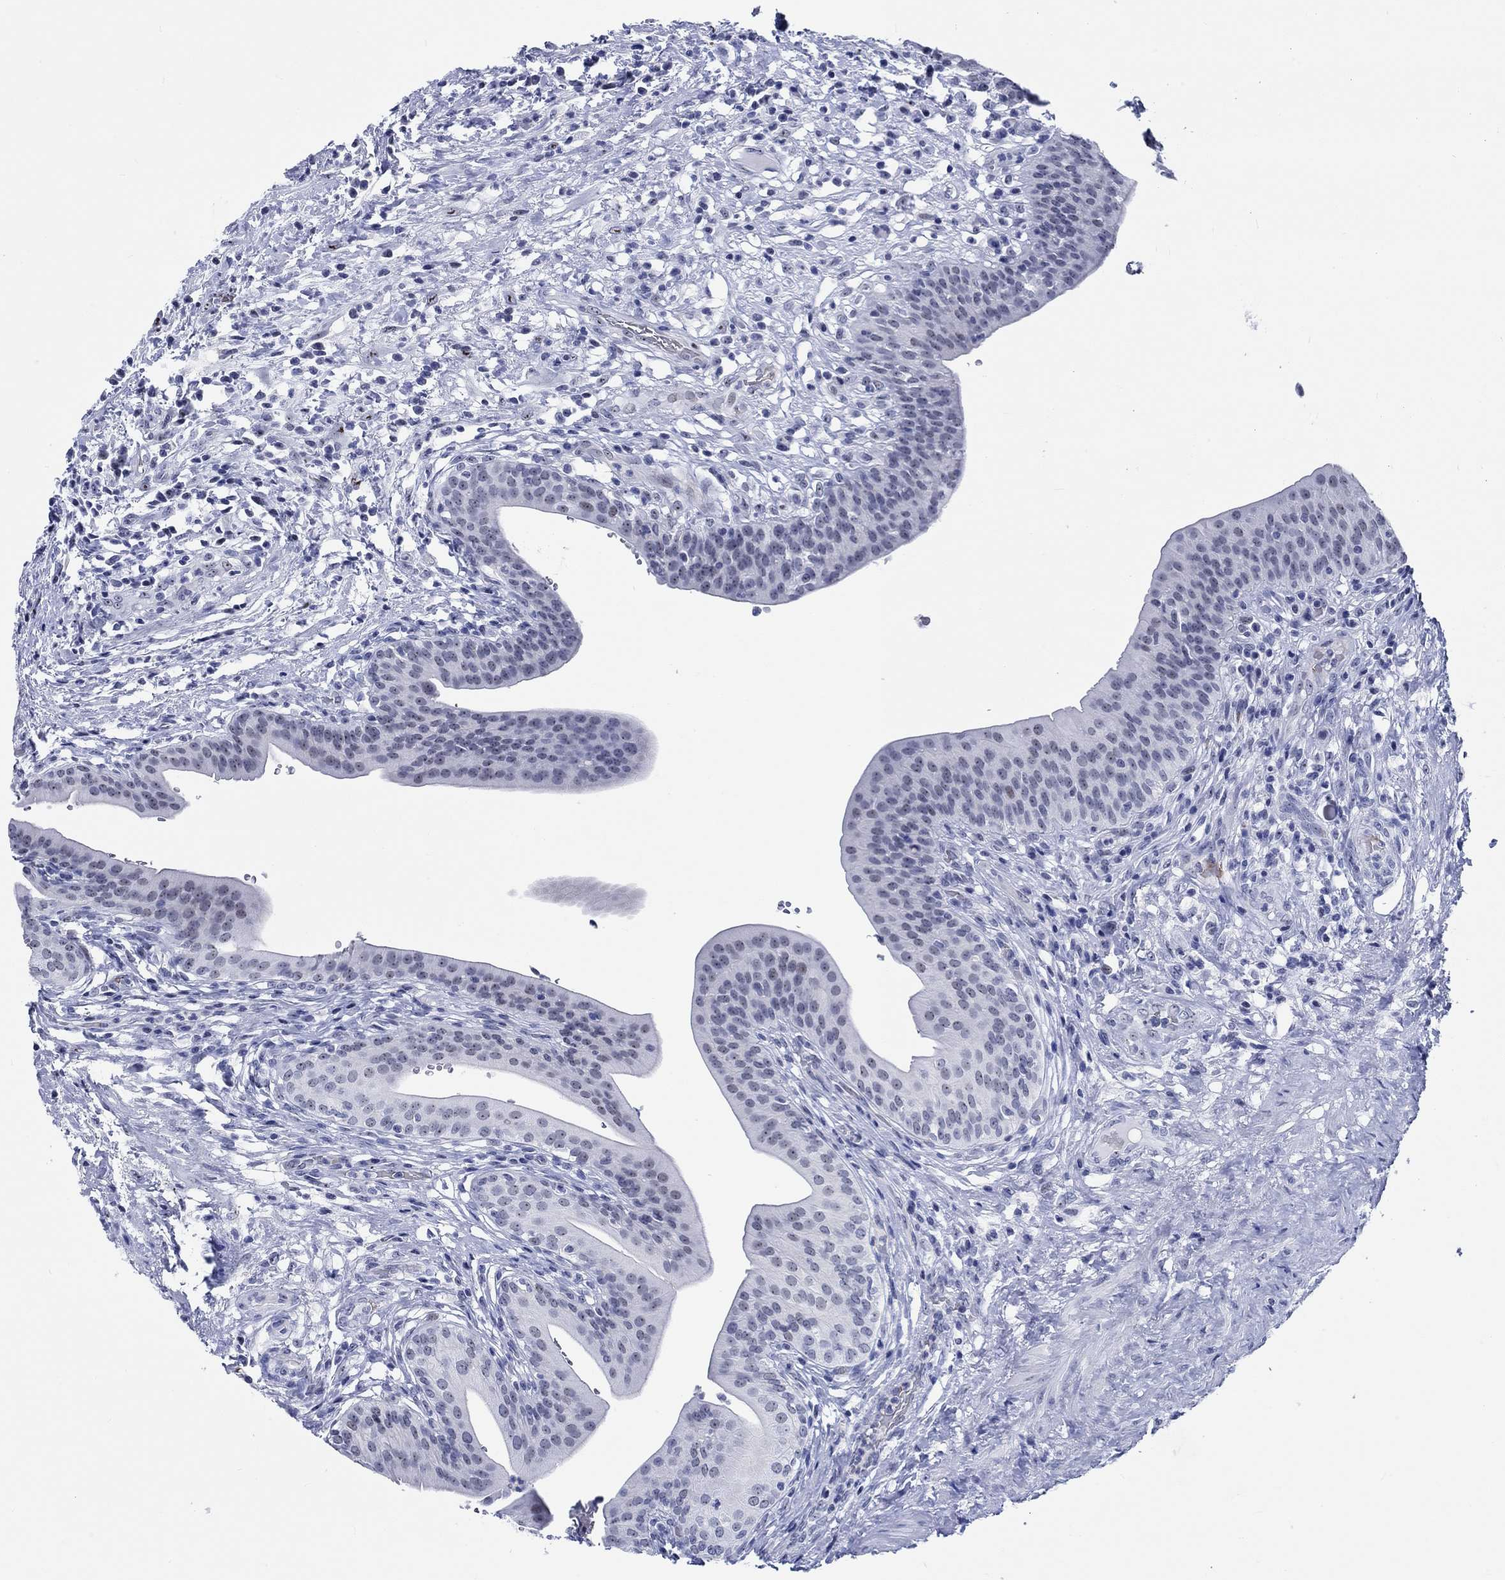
{"staining": {"intensity": "strong", "quantity": "25%-75%", "location": "nuclear"}, "tissue": "urinary bladder", "cell_type": "Urothelial cells", "image_type": "normal", "snomed": [{"axis": "morphology", "description": "Normal tissue, NOS"}, {"axis": "topography", "description": "Urinary bladder"}], "caption": "Normal urinary bladder displays strong nuclear positivity in approximately 25%-75% of urothelial cells (Stains: DAB in brown, nuclei in blue, Microscopy: brightfield microscopy at high magnification)..", "gene": "ZNF446", "patient": {"sex": "male", "age": 66}}